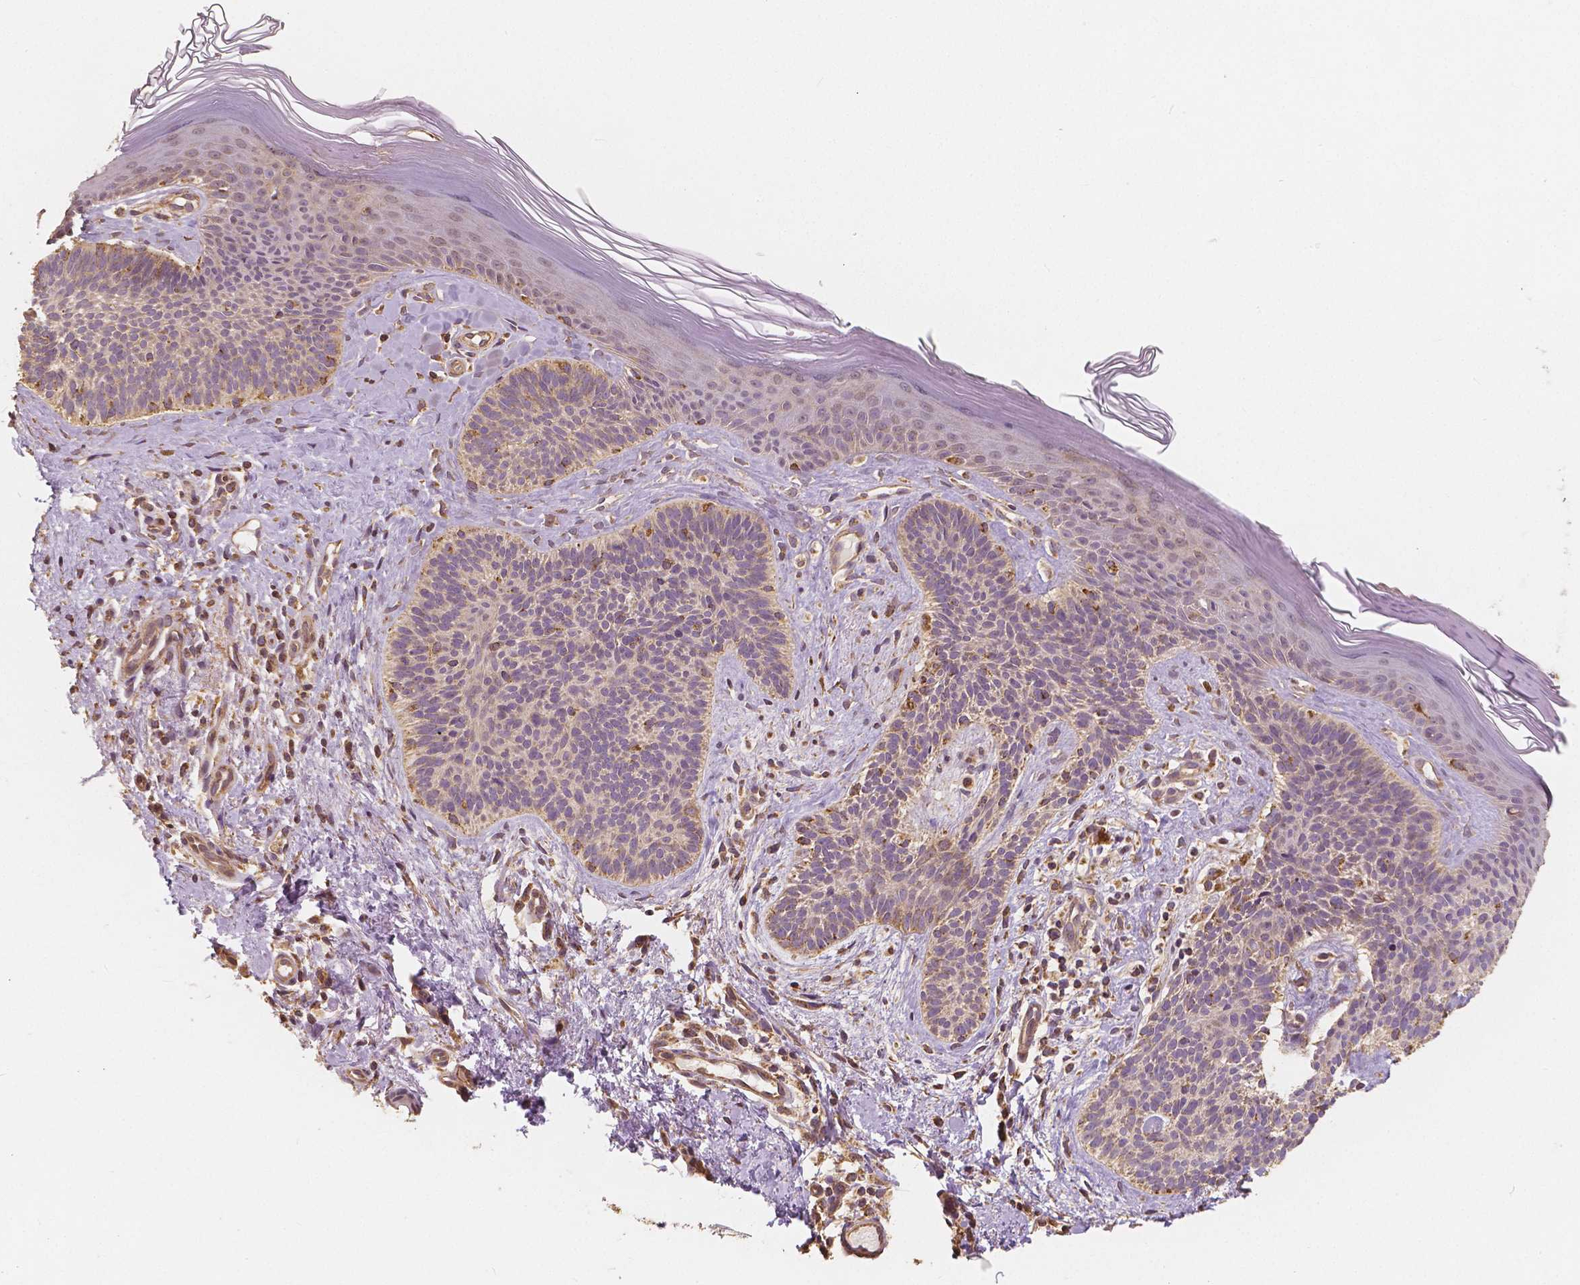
{"staining": {"intensity": "weak", "quantity": "25%-75%", "location": "cytoplasmic/membranous"}, "tissue": "skin cancer", "cell_type": "Tumor cells", "image_type": "cancer", "snomed": [{"axis": "morphology", "description": "Basal cell carcinoma"}, {"axis": "topography", "description": "Skin"}], "caption": "DAB (3,3'-diaminobenzidine) immunohistochemical staining of skin cancer (basal cell carcinoma) demonstrates weak cytoplasmic/membranous protein staining in about 25%-75% of tumor cells.", "gene": "PEX26", "patient": {"sex": "male", "age": 79}}